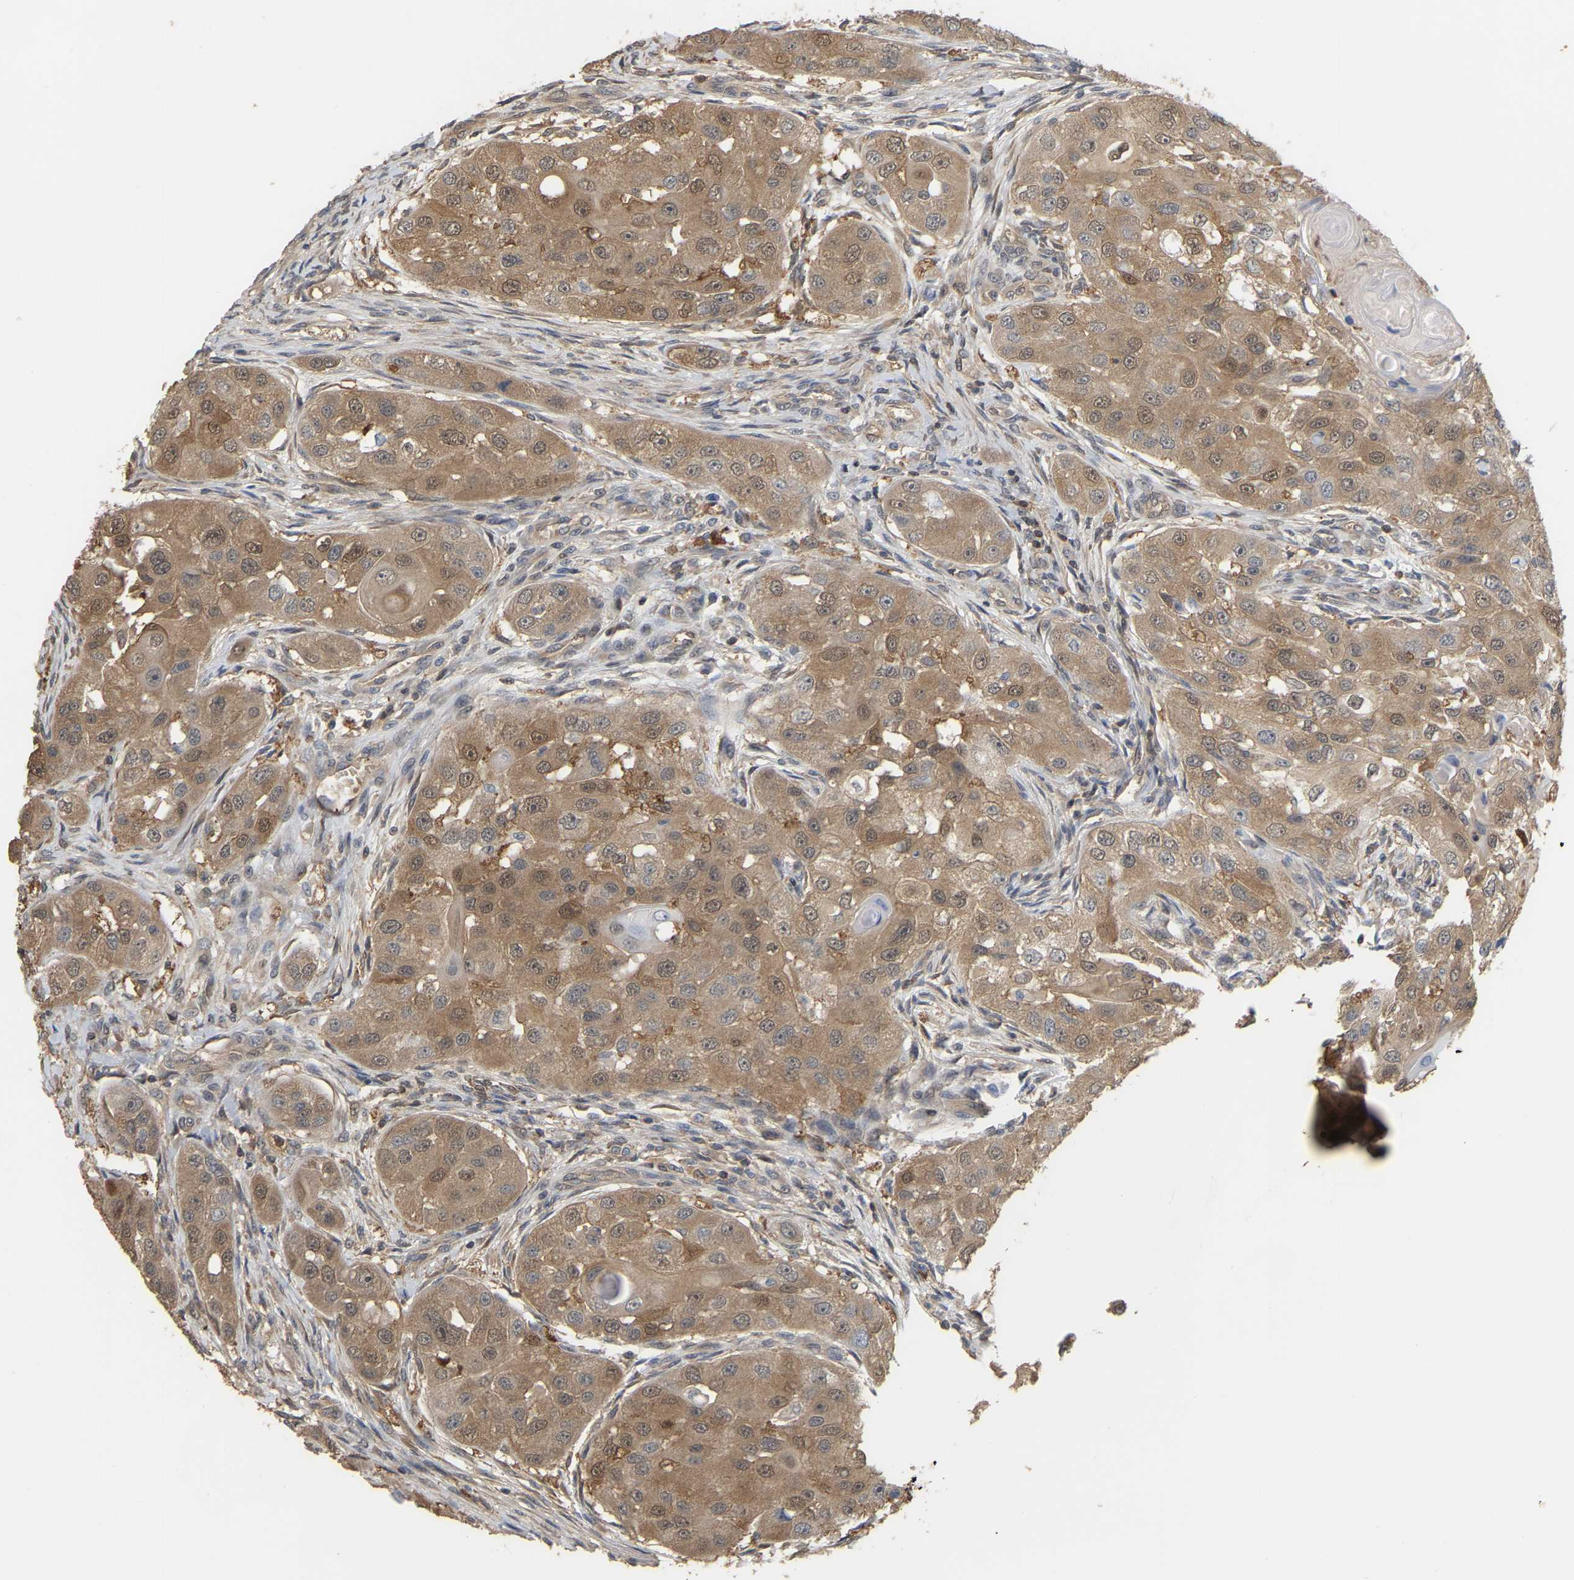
{"staining": {"intensity": "moderate", "quantity": ">75%", "location": "cytoplasmic/membranous"}, "tissue": "head and neck cancer", "cell_type": "Tumor cells", "image_type": "cancer", "snomed": [{"axis": "morphology", "description": "Normal tissue, NOS"}, {"axis": "morphology", "description": "Squamous cell carcinoma, NOS"}, {"axis": "topography", "description": "Skeletal muscle"}, {"axis": "topography", "description": "Head-Neck"}], "caption": "Human head and neck cancer stained with a brown dye reveals moderate cytoplasmic/membranous positive staining in about >75% of tumor cells.", "gene": "MTPN", "patient": {"sex": "male", "age": 51}}